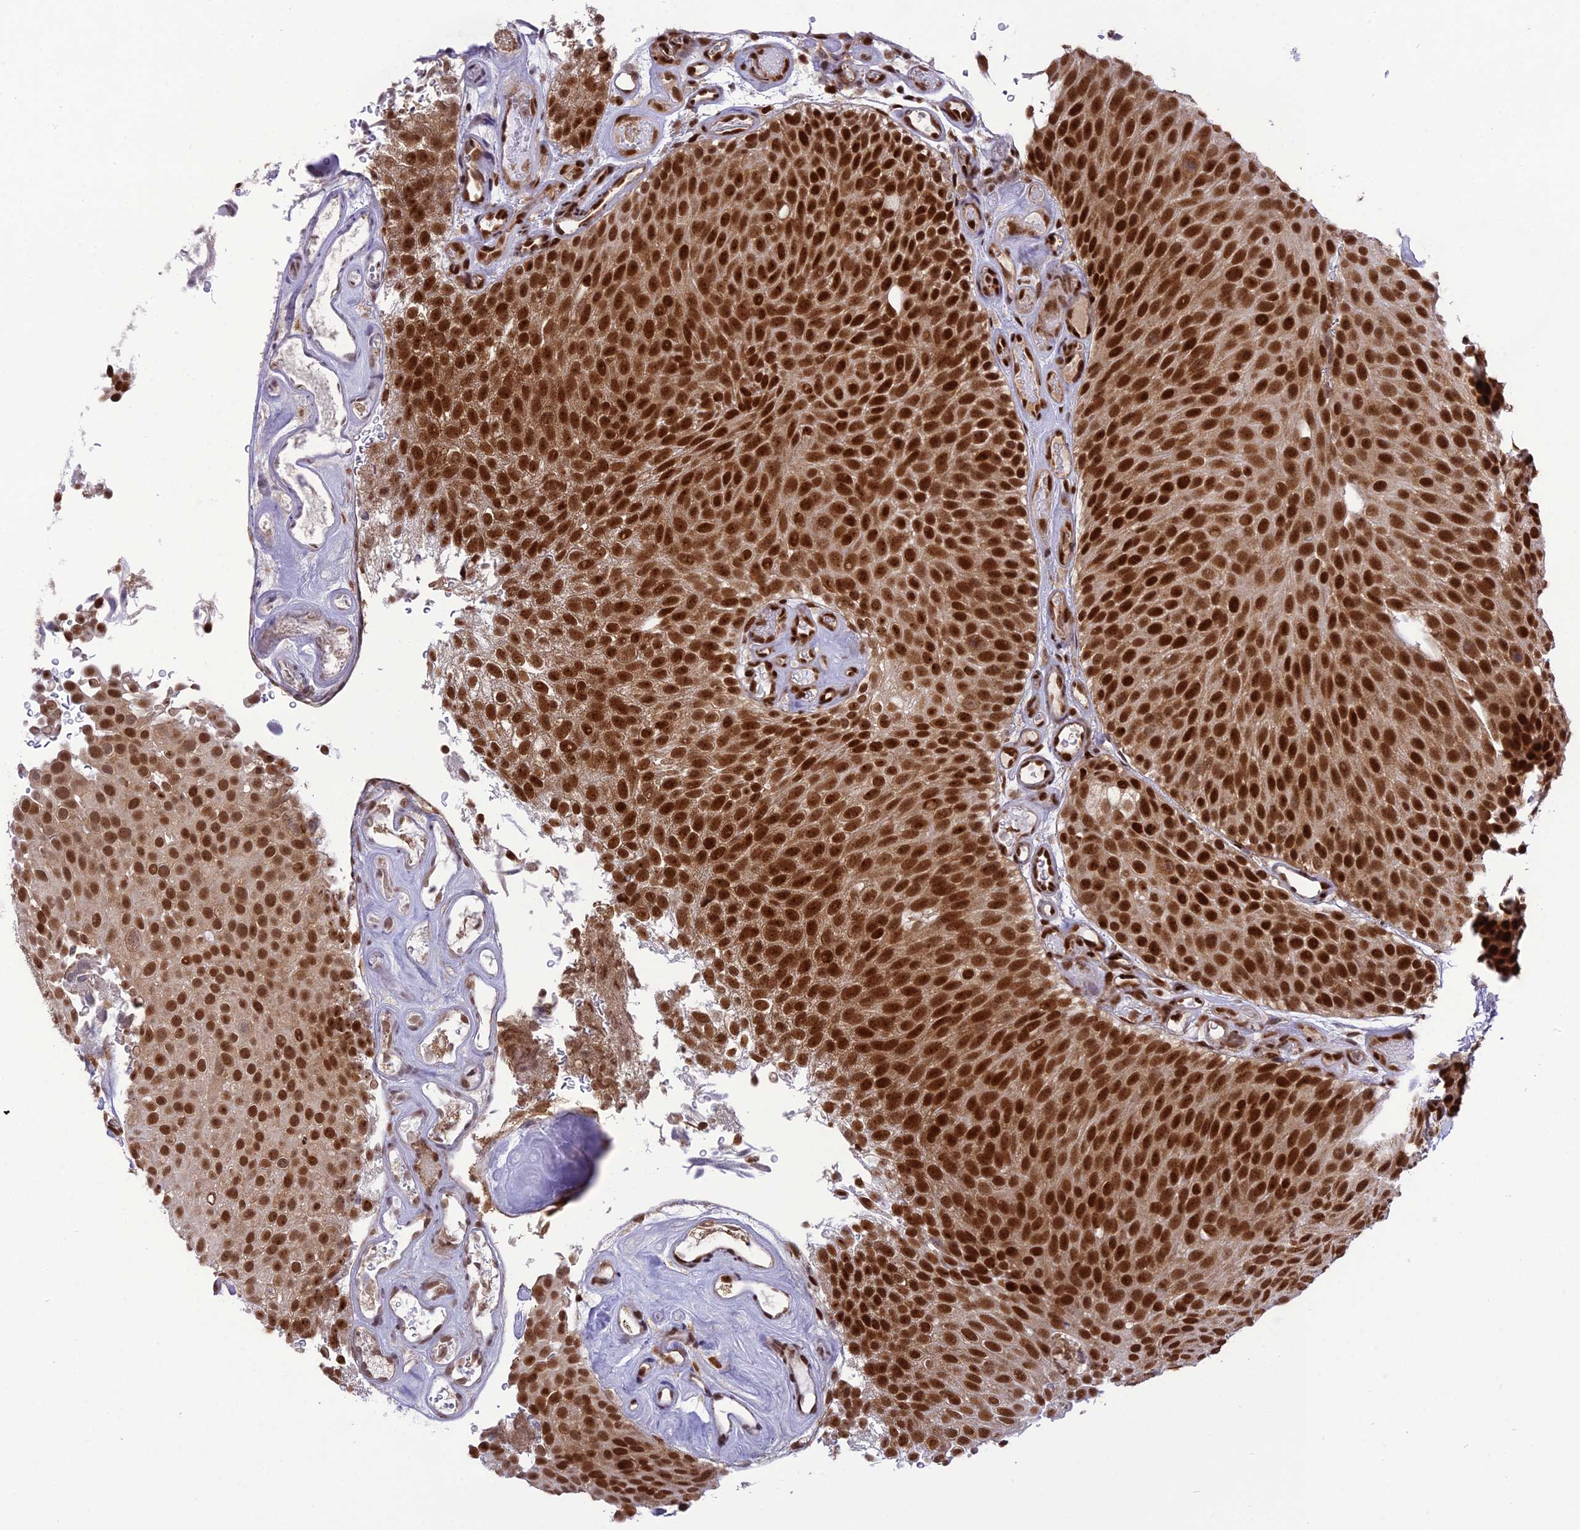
{"staining": {"intensity": "strong", "quantity": ">75%", "location": "nuclear"}, "tissue": "urothelial cancer", "cell_type": "Tumor cells", "image_type": "cancer", "snomed": [{"axis": "morphology", "description": "Urothelial carcinoma, Low grade"}, {"axis": "topography", "description": "Urinary bladder"}], "caption": "Tumor cells display high levels of strong nuclear staining in approximately >75% of cells in human low-grade urothelial carcinoma.", "gene": "DDX1", "patient": {"sex": "male", "age": 78}}